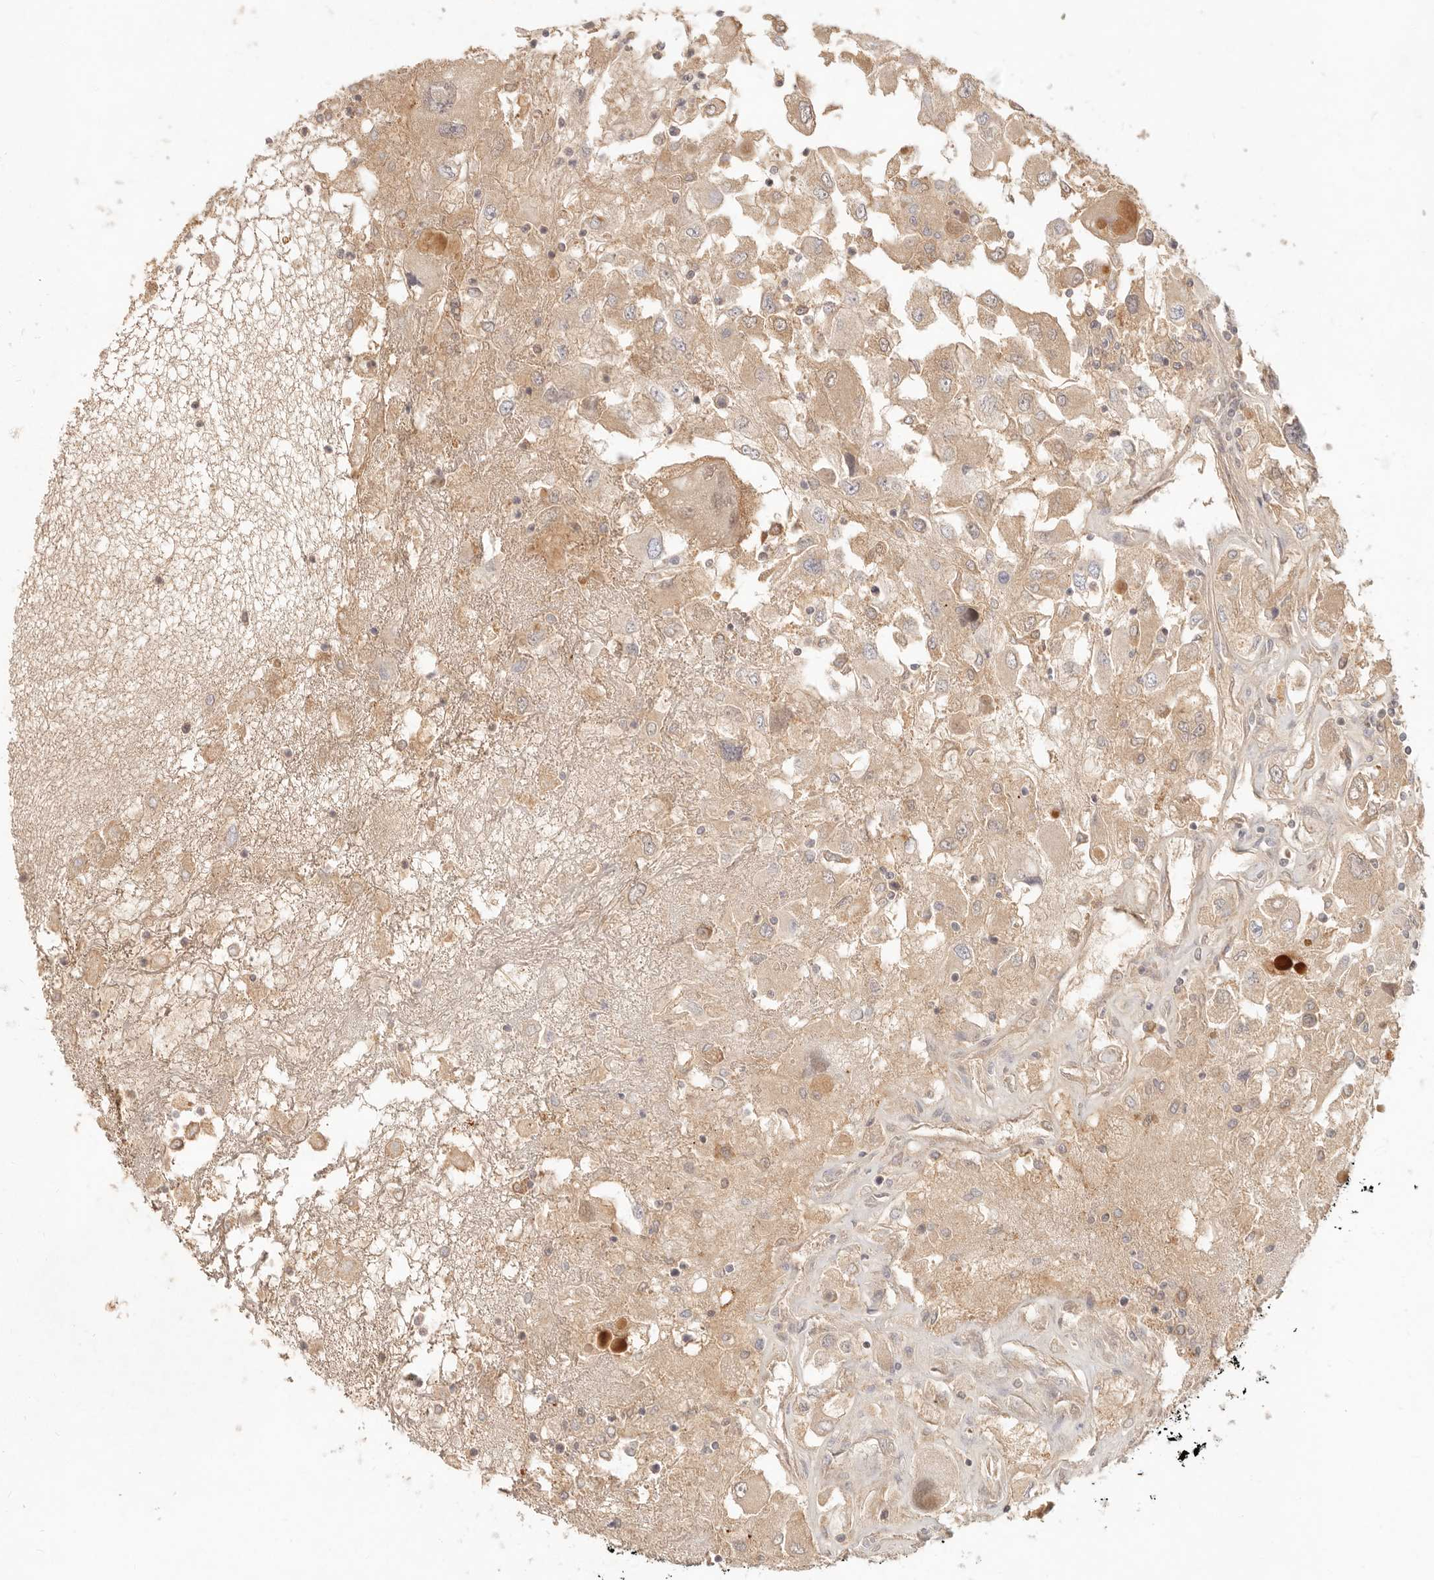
{"staining": {"intensity": "weak", "quantity": ">75%", "location": "cytoplasmic/membranous"}, "tissue": "renal cancer", "cell_type": "Tumor cells", "image_type": "cancer", "snomed": [{"axis": "morphology", "description": "Adenocarcinoma, NOS"}, {"axis": "topography", "description": "Kidney"}], "caption": "This photomicrograph reveals IHC staining of renal cancer, with low weak cytoplasmic/membranous positivity in approximately >75% of tumor cells.", "gene": "NECAP2", "patient": {"sex": "female", "age": 52}}